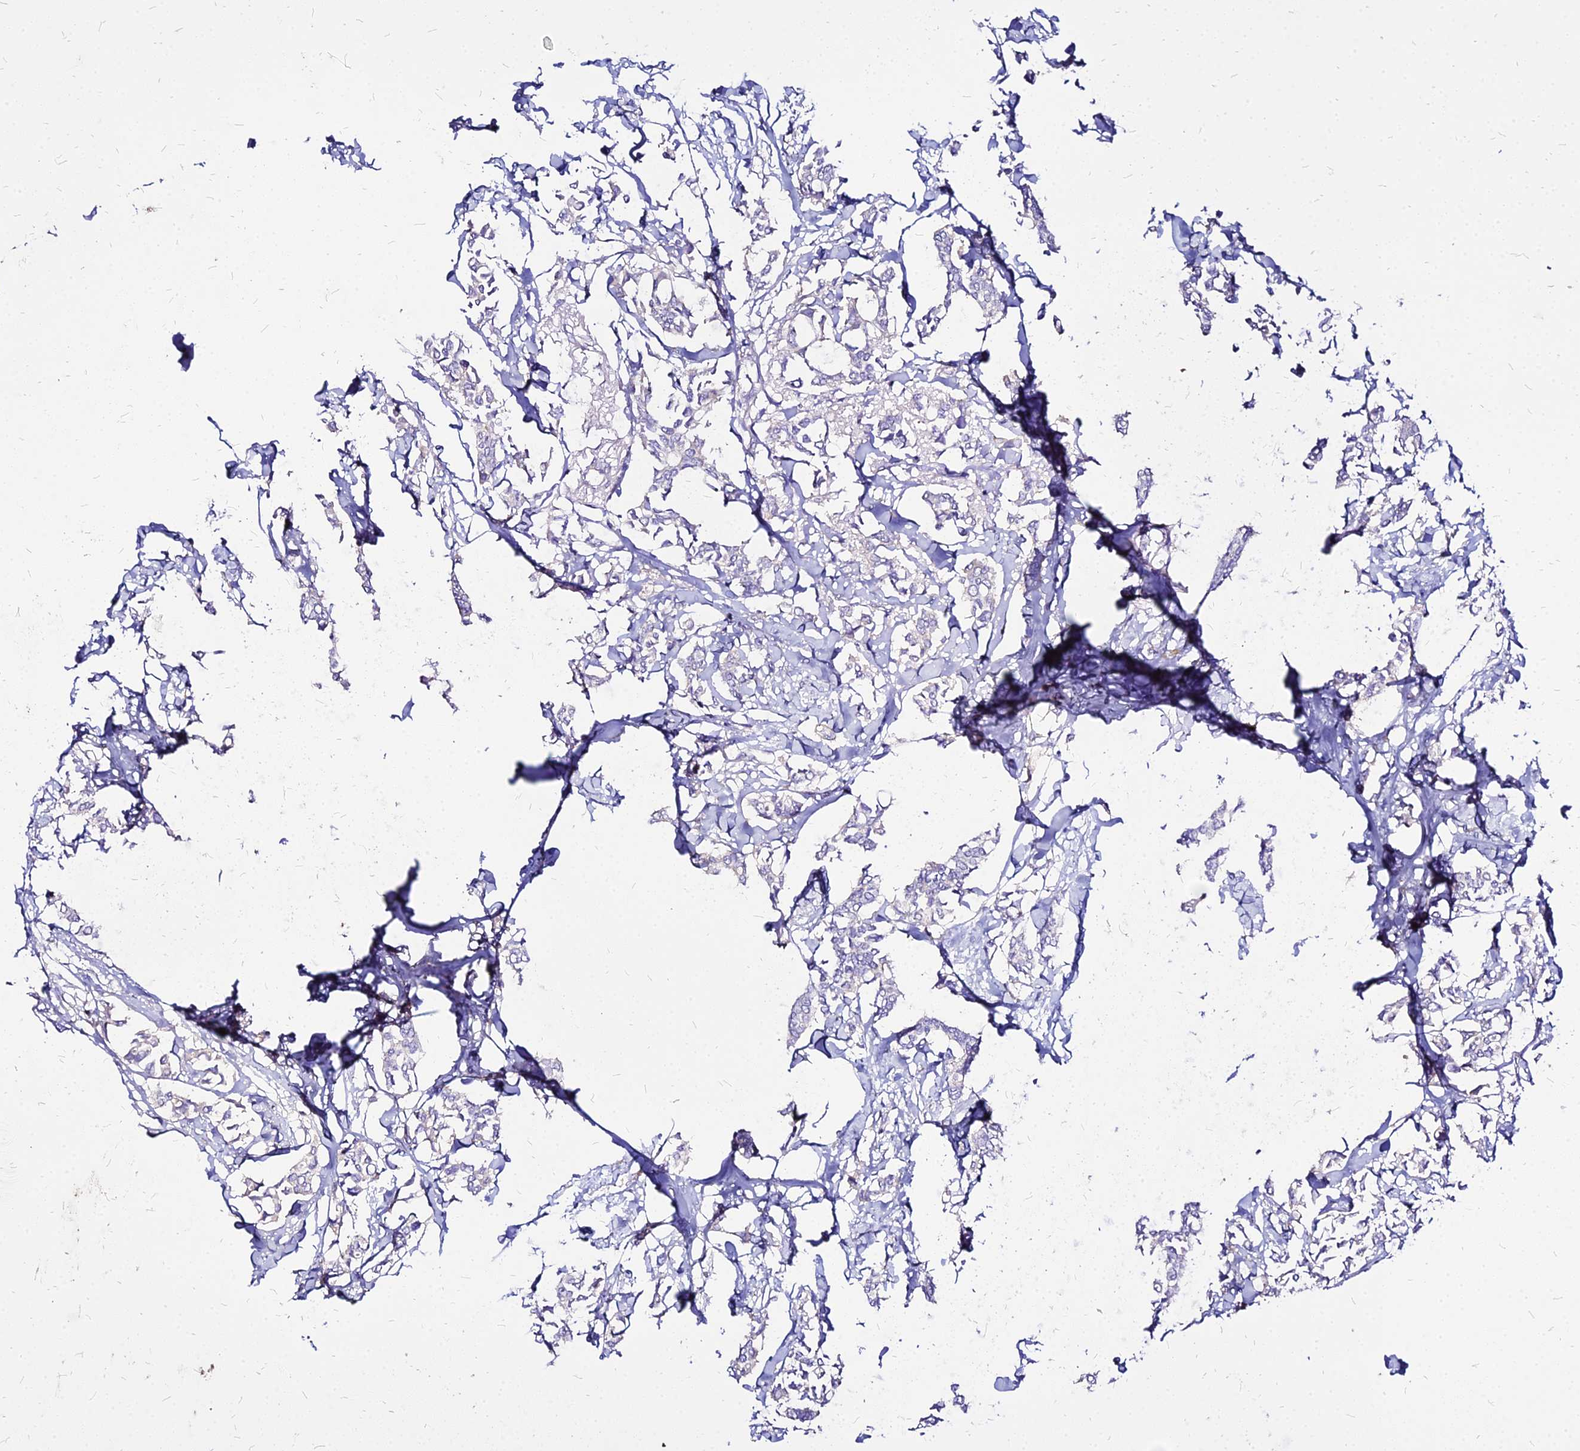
{"staining": {"intensity": "negative", "quantity": "none", "location": "none"}, "tissue": "breast cancer", "cell_type": "Tumor cells", "image_type": "cancer", "snomed": [{"axis": "morphology", "description": "Duct carcinoma"}, {"axis": "topography", "description": "Breast"}], "caption": "This is an IHC histopathology image of human intraductal carcinoma (breast). There is no staining in tumor cells.", "gene": "COMMD10", "patient": {"sex": "female", "age": 41}}